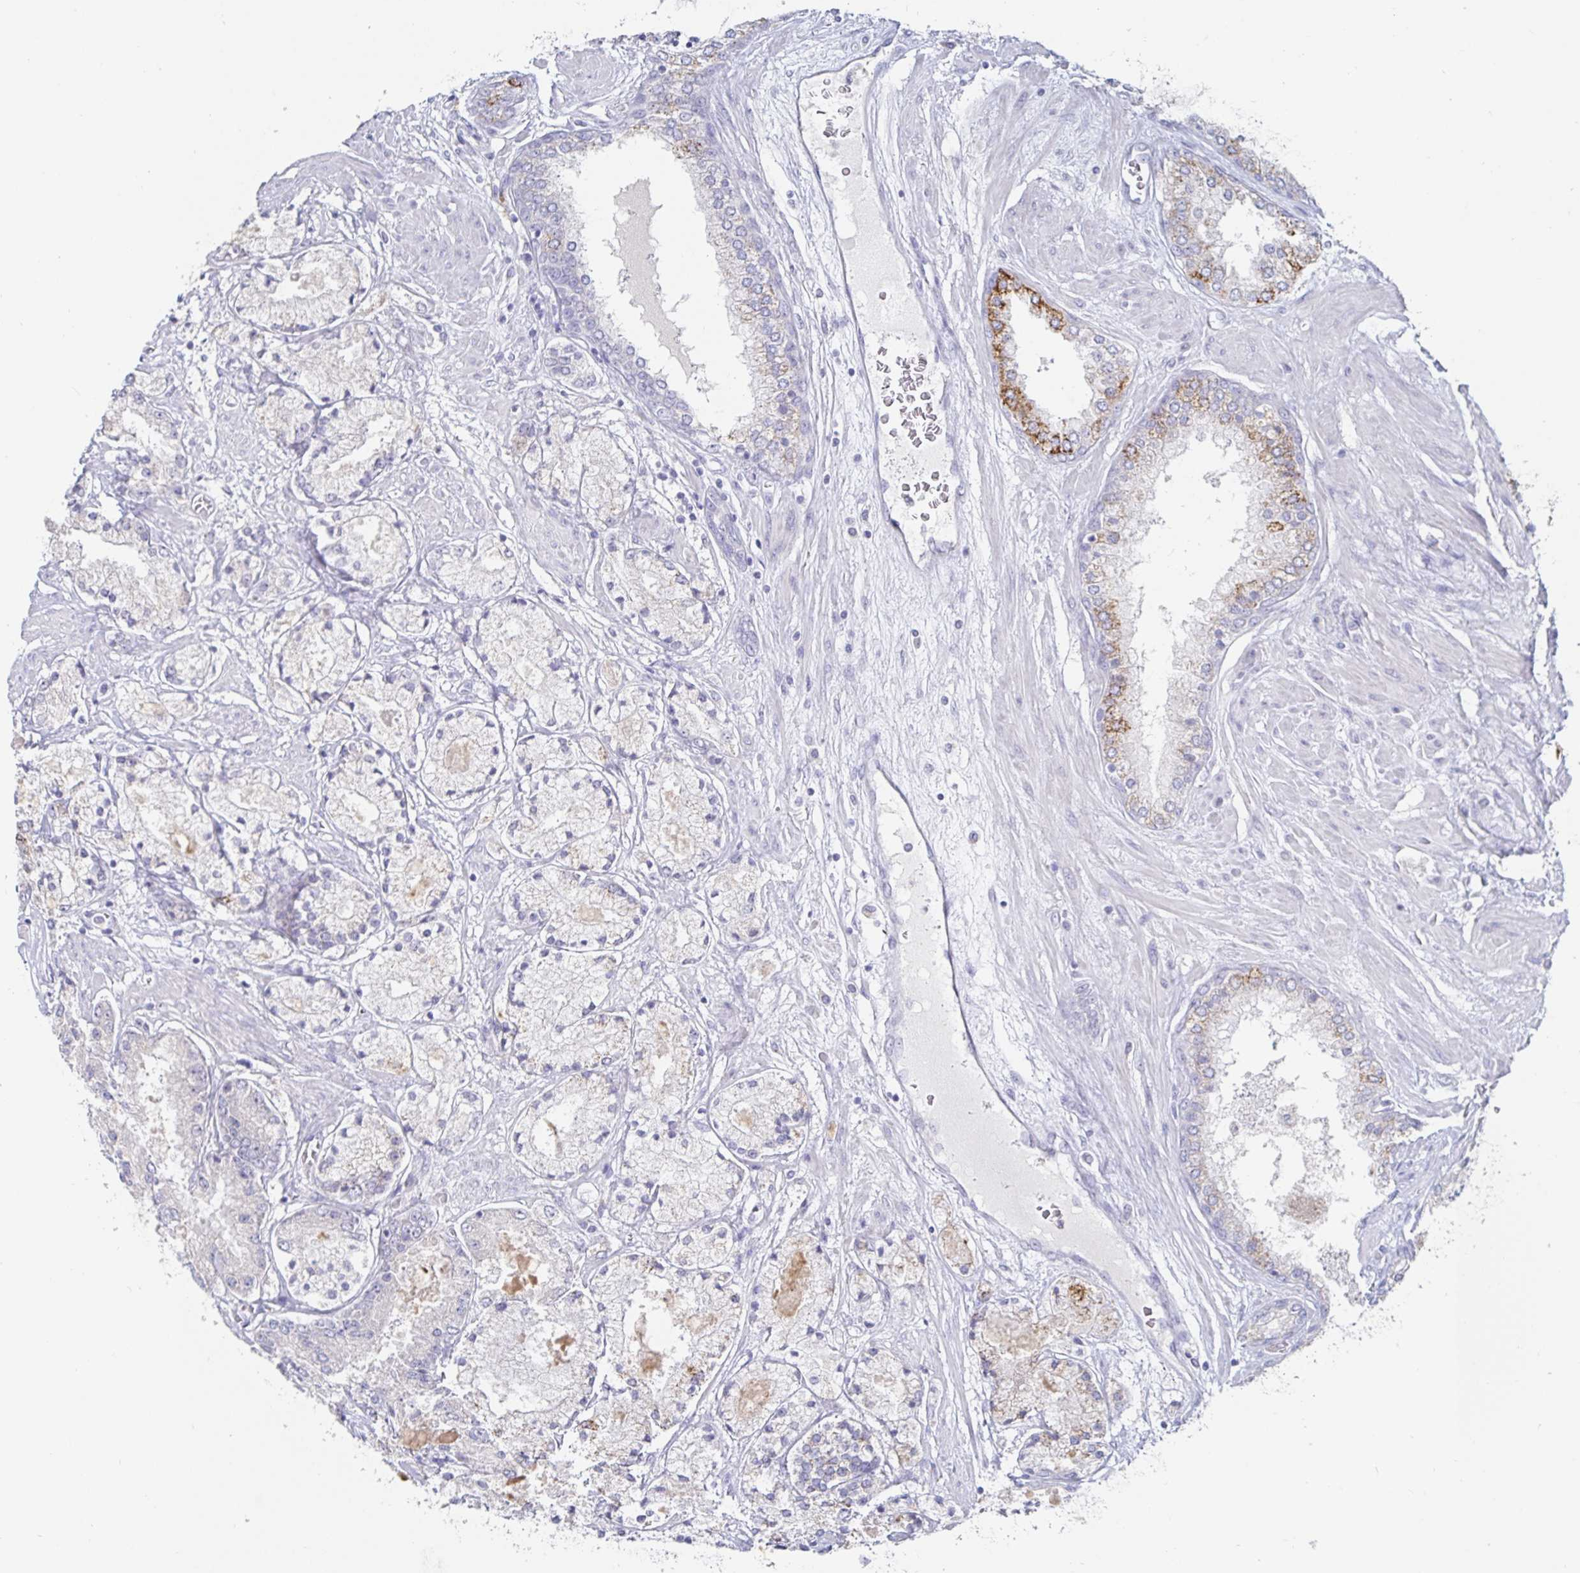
{"staining": {"intensity": "negative", "quantity": "none", "location": "none"}, "tissue": "prostate cancer", "cell_type": "Tumor cells", "image_type": "cancer", "snomed": [{"axis": "morphology", "description": "Adenocarcinoma, High grade"}, {"axis": "topography", "description": "Prostate"}], "caption": "This is an immunohistochemistry (IHC) photomicrograph of human adenocarcinoma (high-grade) (prostate). There is no staining in tumor cells.", "gene": "SPPL3", "patient": {"sex": "male", "age": 67}}